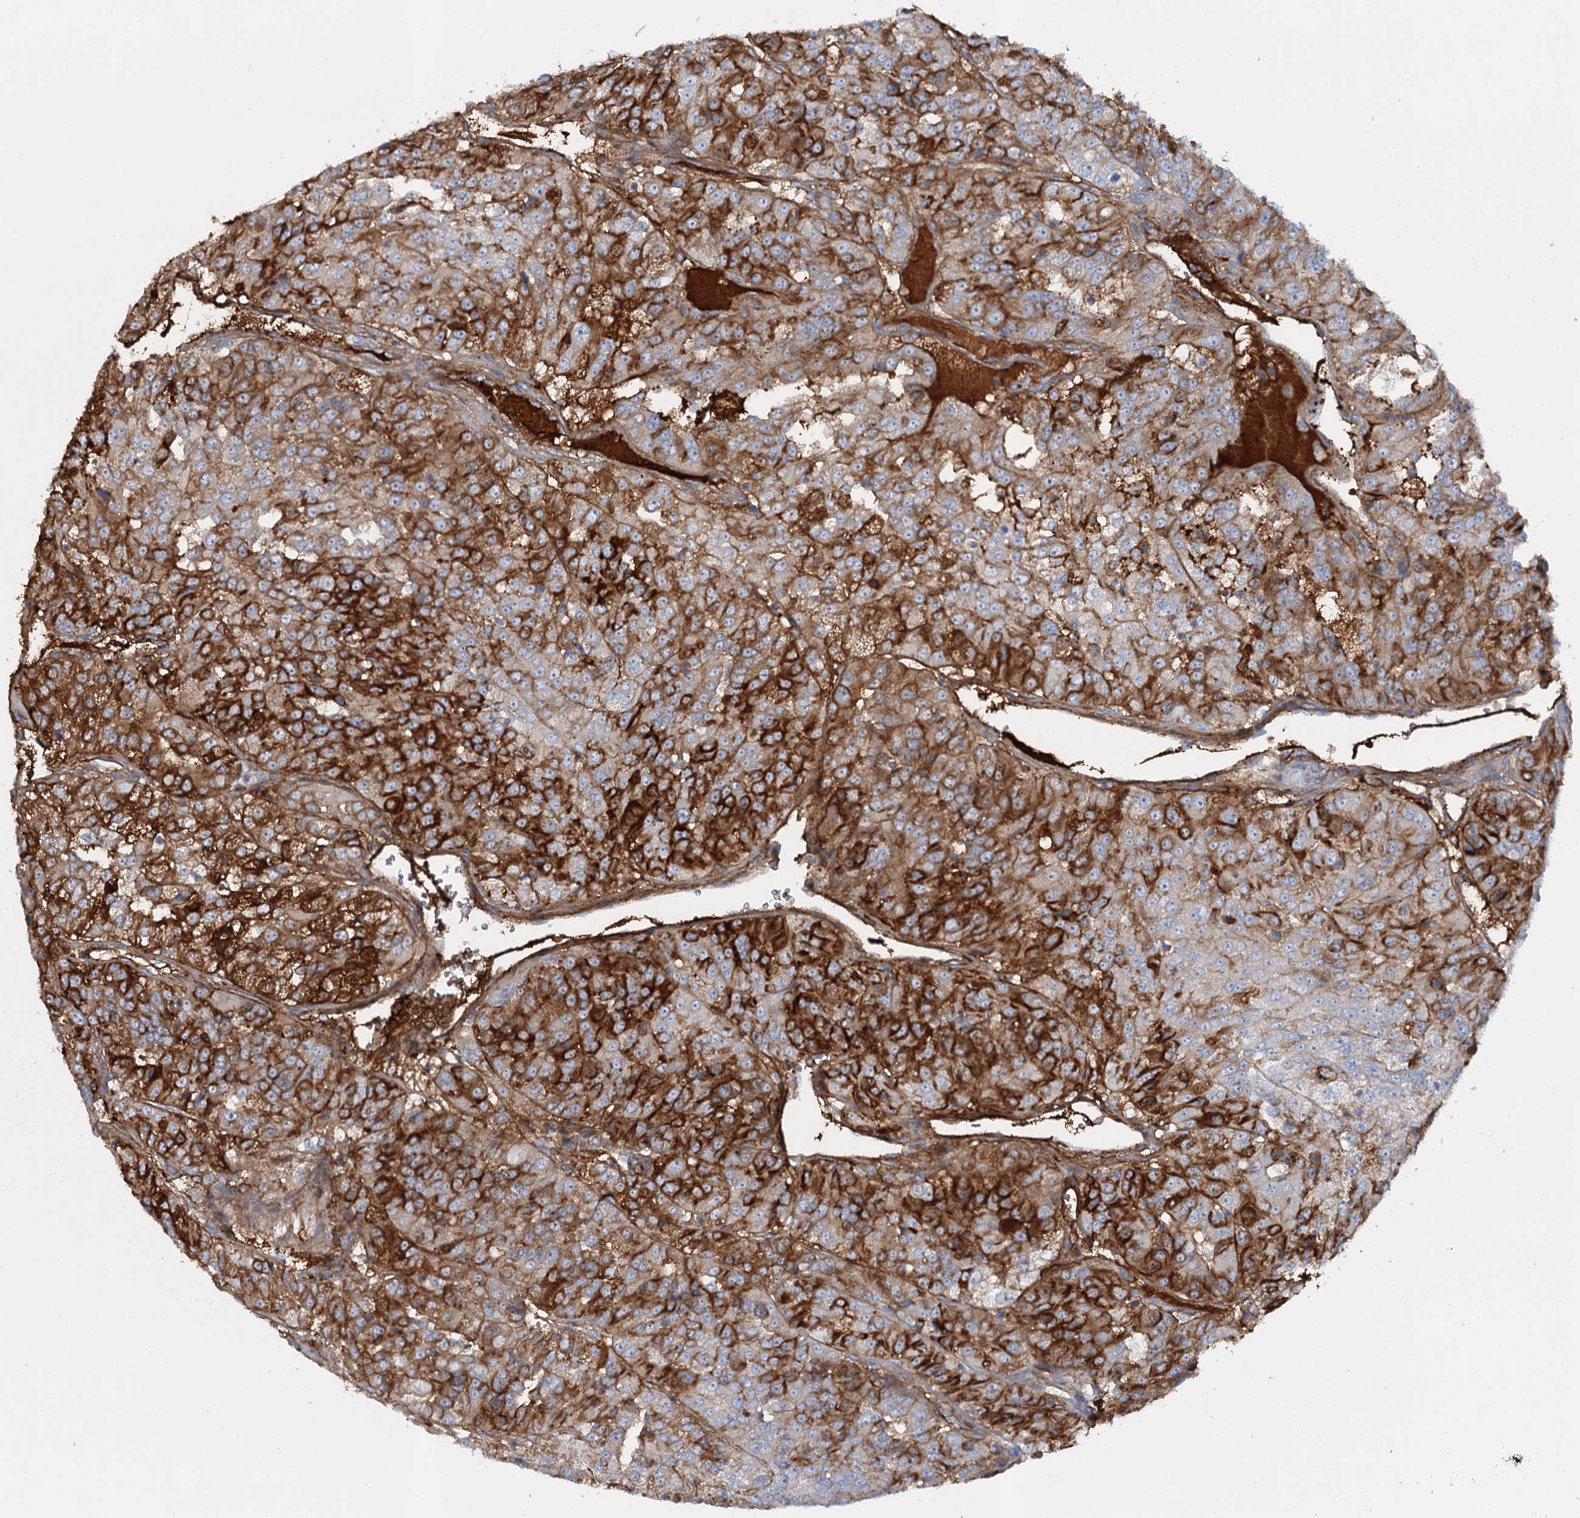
{"staining": {"intensity": "strong", "quantity": "25%-75%", "location": "cytoplasmic/membranous"}, "tissue": "renal cancer", "cell_type": "Tumor cells", "image_type": "cancer", "snomed": [{"axis": "morphology", "description": "Adenocarcinoma, NOS"}, {"axis": "topography", "description": "Kidney"}], "caption": "Human renal cancer stained for a protein (brown) displays strong cytoplasmic/membranous positive positivity in about 25%-75% of tumor cells.", "gene": "ALKBH8", "patient": {"sex": "female", "age": 63}}